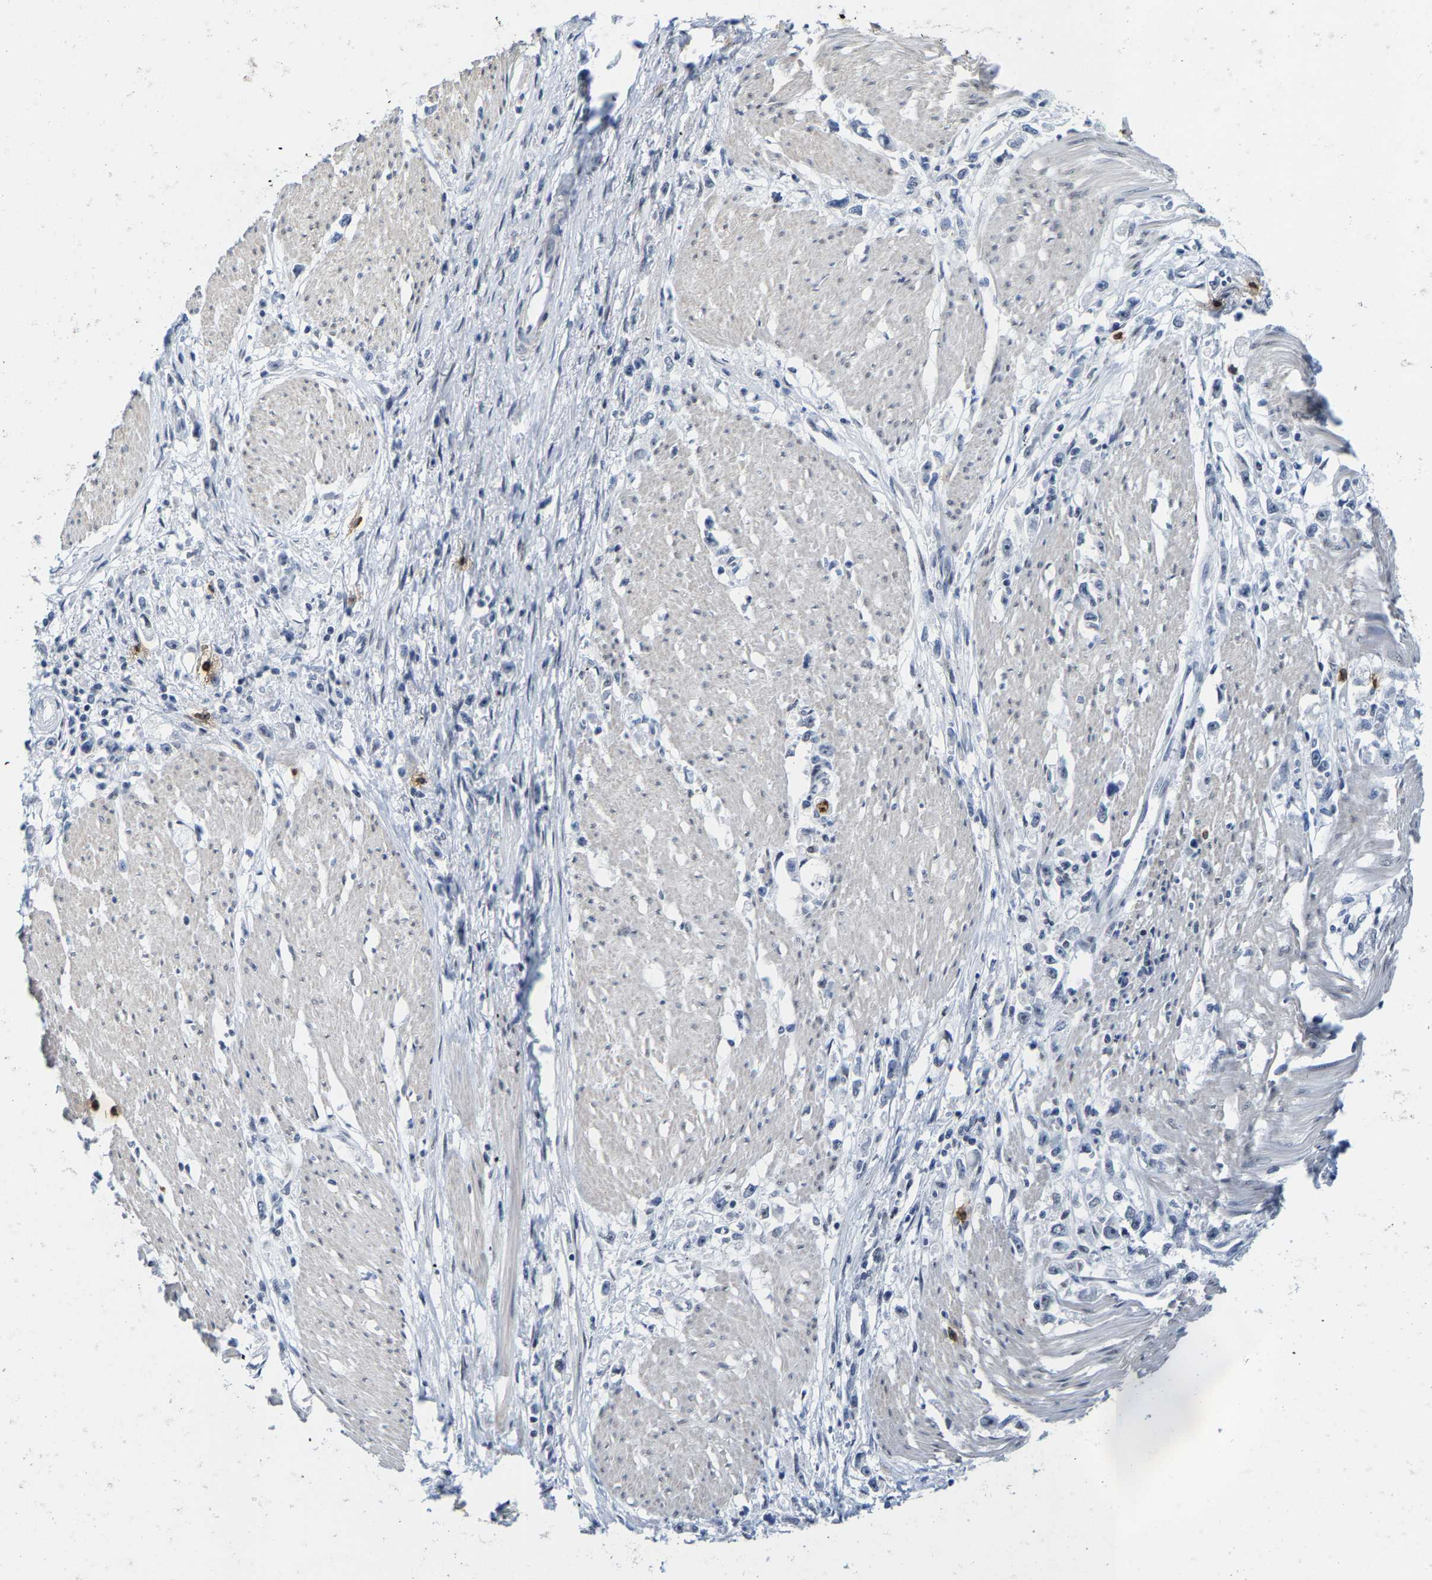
{"staining": {"intensity": "negative", "quantity": "none", "location": "none"}, "tissue": "stomach cancer", "cell_type": "Tumor cells", "image_type": "cancer", "snomed": [{"axis": "morphology", "description": "Adenocarcinoma, NOS"}, {"axis": "topography", "description": "Stomach"}], "caption": "Human stomach adenocarcinoma stained for a protein using immunohistochemistry (IHC) demonstrates no expression in tumor cells.", "gene": "SETD1B", "patient": {"sex": "female", "age": 59}}